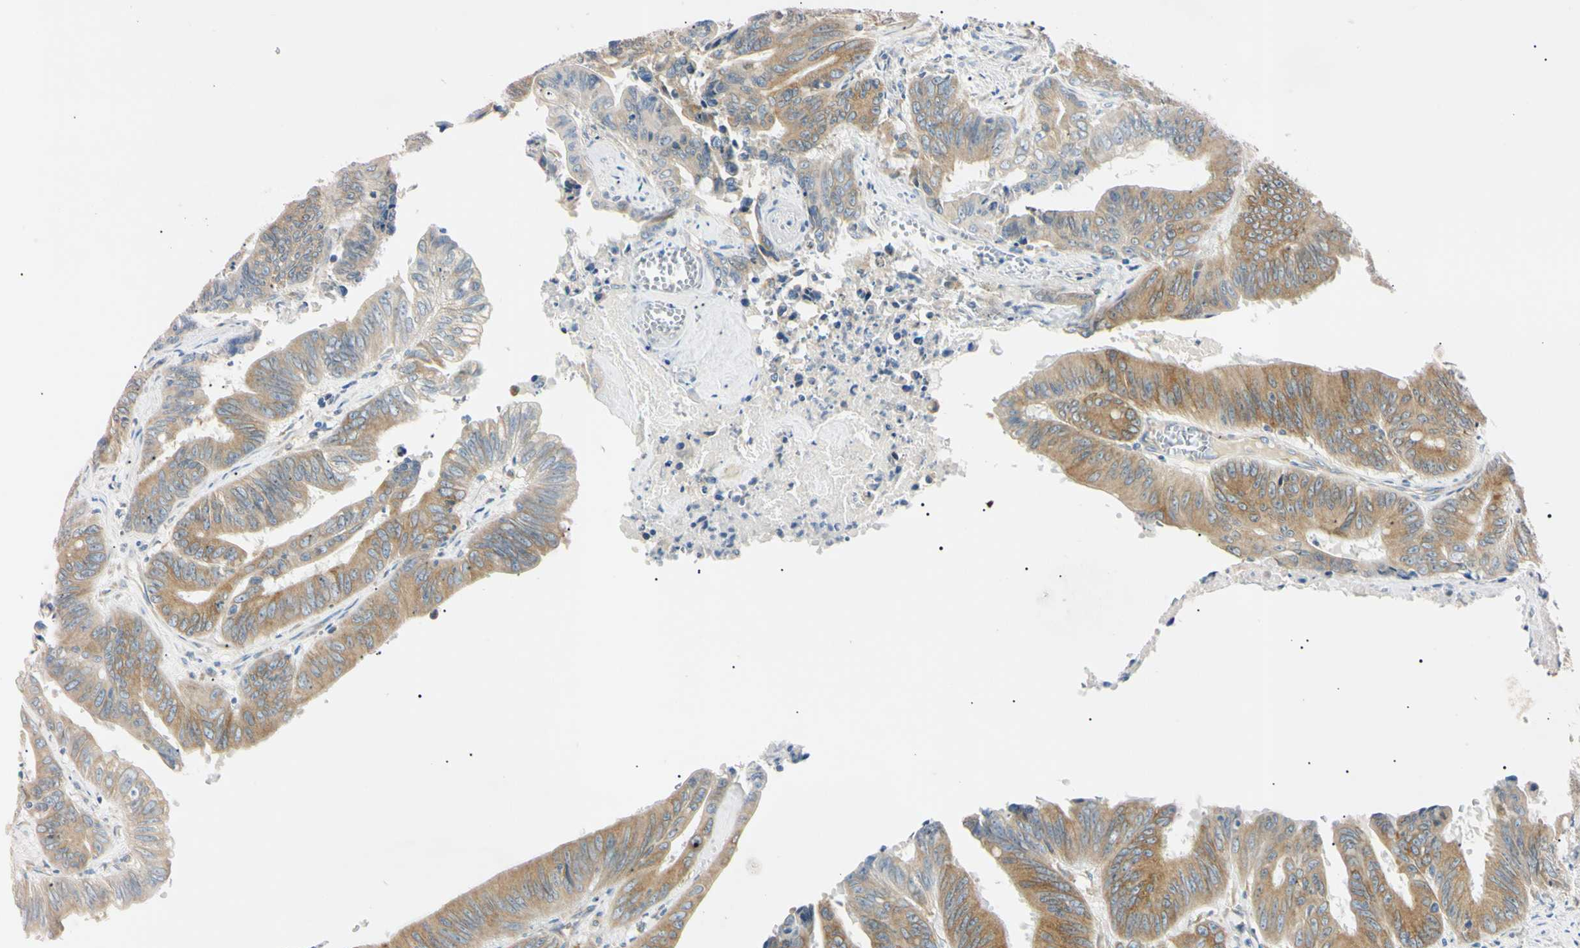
{"staining": {"intensity": "moderate", "quantity": ">75%", "location": "cytoplasmic/membranous"}, "tissue": "colorectal cancer", "cell_type": "Tumor cells", "image_type": "cancer", "snomed": [{"axis": "morphology", "description": "Adenocarcinoma, NOS"}, {"axis": "topography", "description": "Colon"}], "caption": "This is an image of immunohistochemistry staining of colorectal adenocarcinoma, which shows moderate expression in the cytoplasmic/membranous of tumor cells.", "gene": "DNAJB12", "patient": {"sex": "male", "age": 45}}